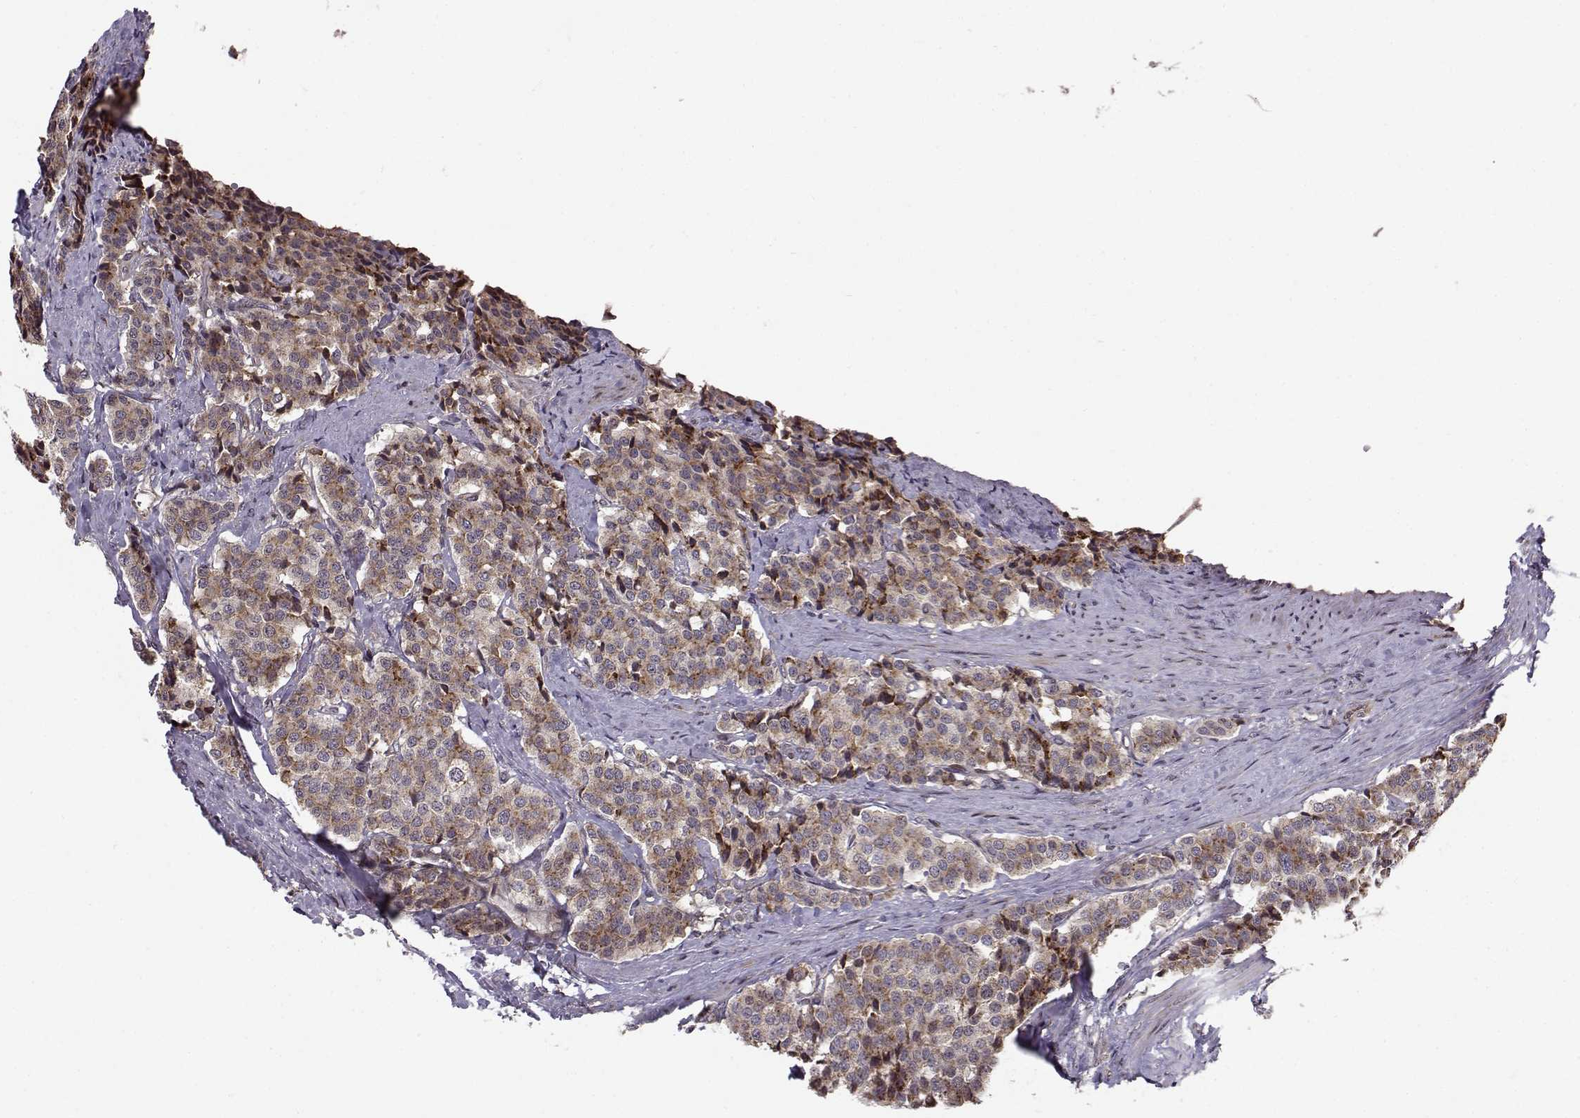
{"staining": {"intensity": "moderate", "quantity": ">75%", "location": "cytoplasmic/membranous"}, "tissue": "carcinoid", "cell_type": "Tumor cells", "image_type": "cancer", "snomed": [{"axis": "morphology", "description": "Carcinoid, malignant, NOS"}, {"axis": "topography", "description": "Small intestine"}], "caption": "The photomicrograph reveals immunohistochemical staining of carcinoid (malignant). There is moderate cytoplasmic/membranous staining is identified in about >75% of tumor cells.", "gene": "RPL31", "patient": {"sex": "female", "age": 58}}